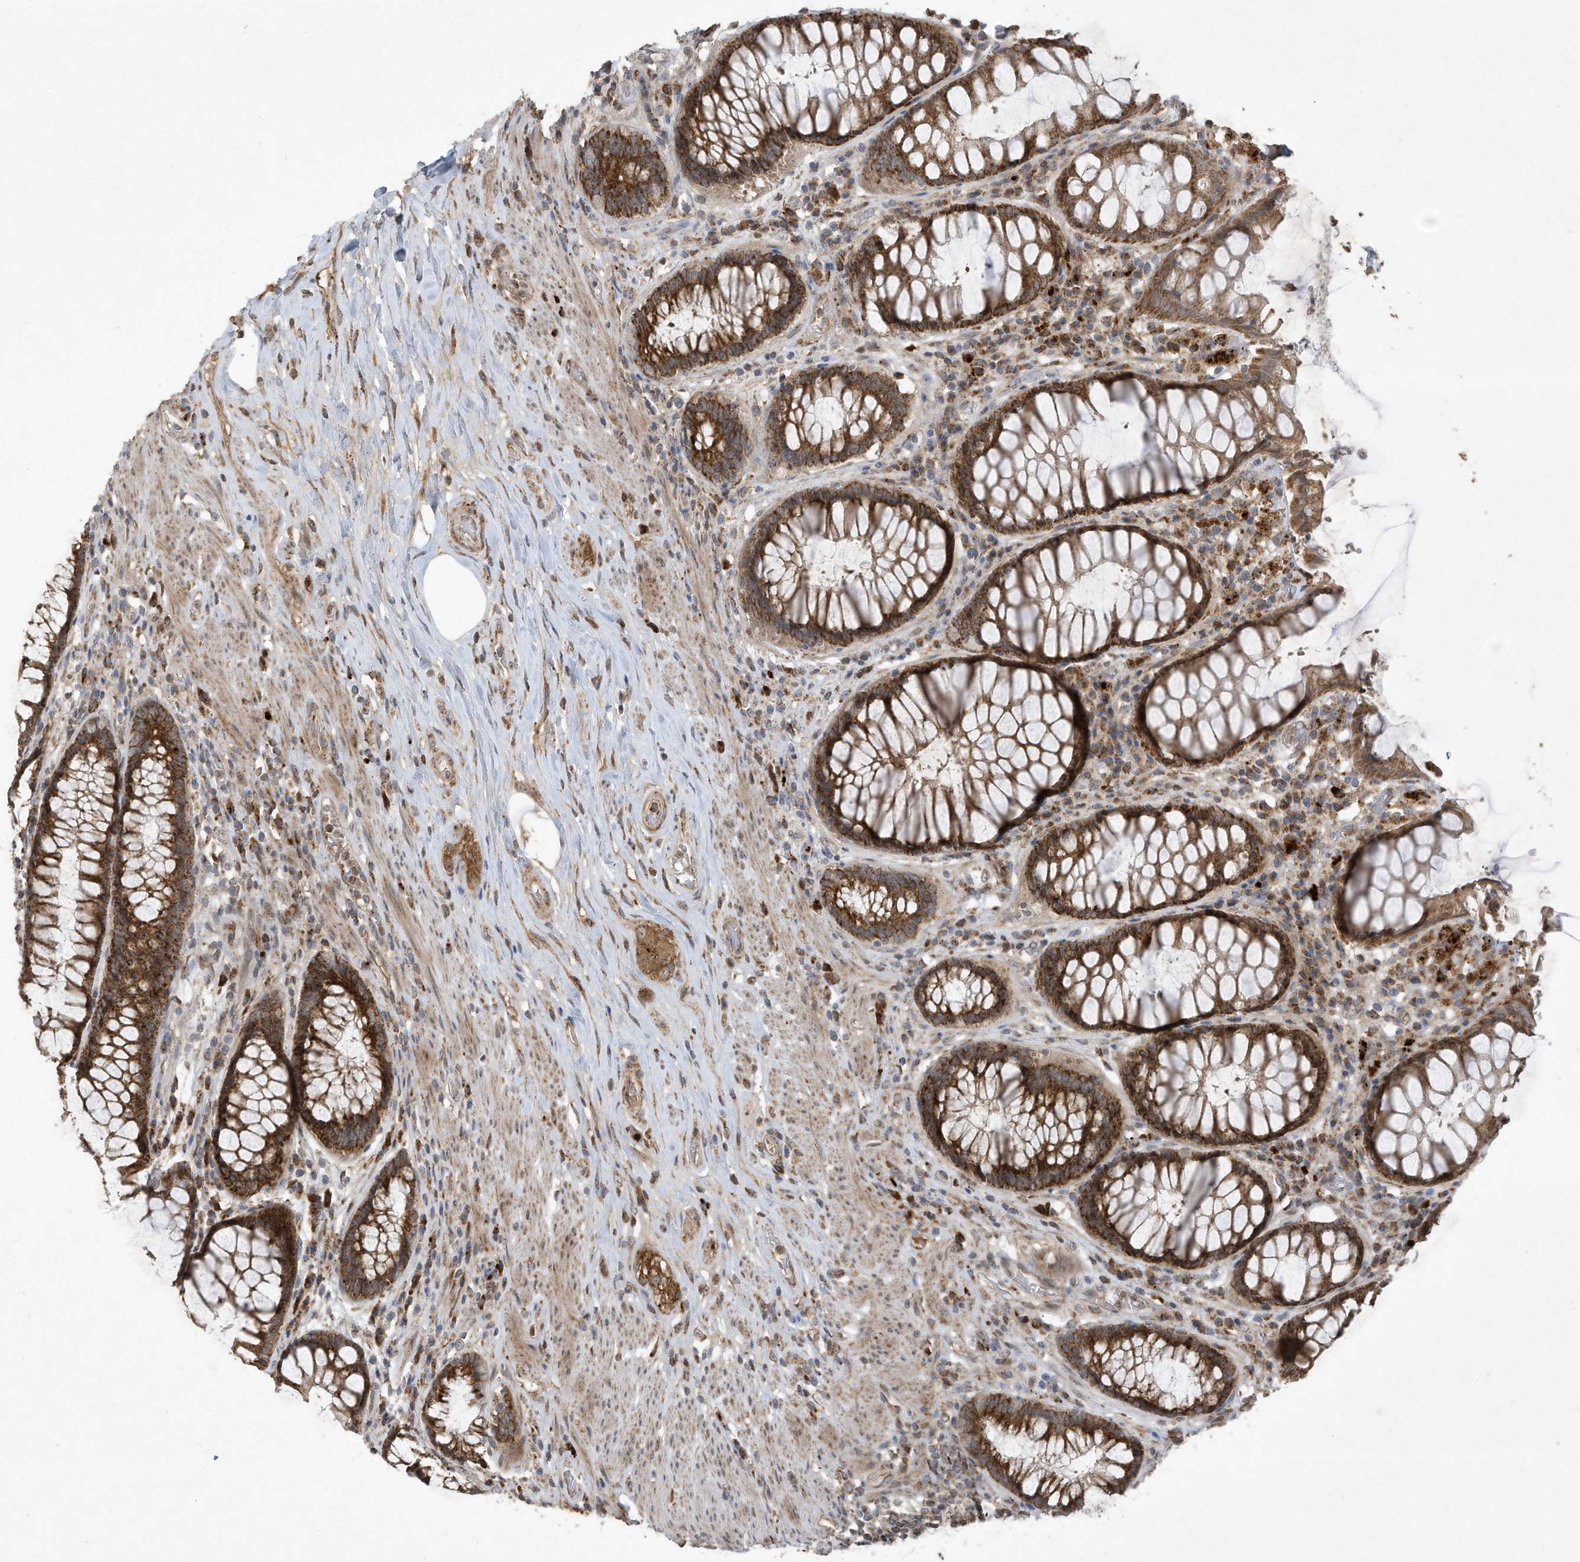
{"staining": {"intensity": "strong", "quantity": ">75%", "location": "cytoplasmic/membranous"}, "tissue": "rectum", "cell_type": "Glandular cells", "image_type": "normal", "snomed": [{"axis": "morphology", "description": "Normal tissue, NOS"}, {"axis": "topography", "description": "Rectum"}], "caption": "A brown stain labels strong cytoplasmic/membranous expression of a protein in glandular cells of unremarkable human rectum. (DAB = brown stain, brightfield microscopy at high magnification).", "gene": "C2orf74", "patient": {"sex": "male", "age": 64}}